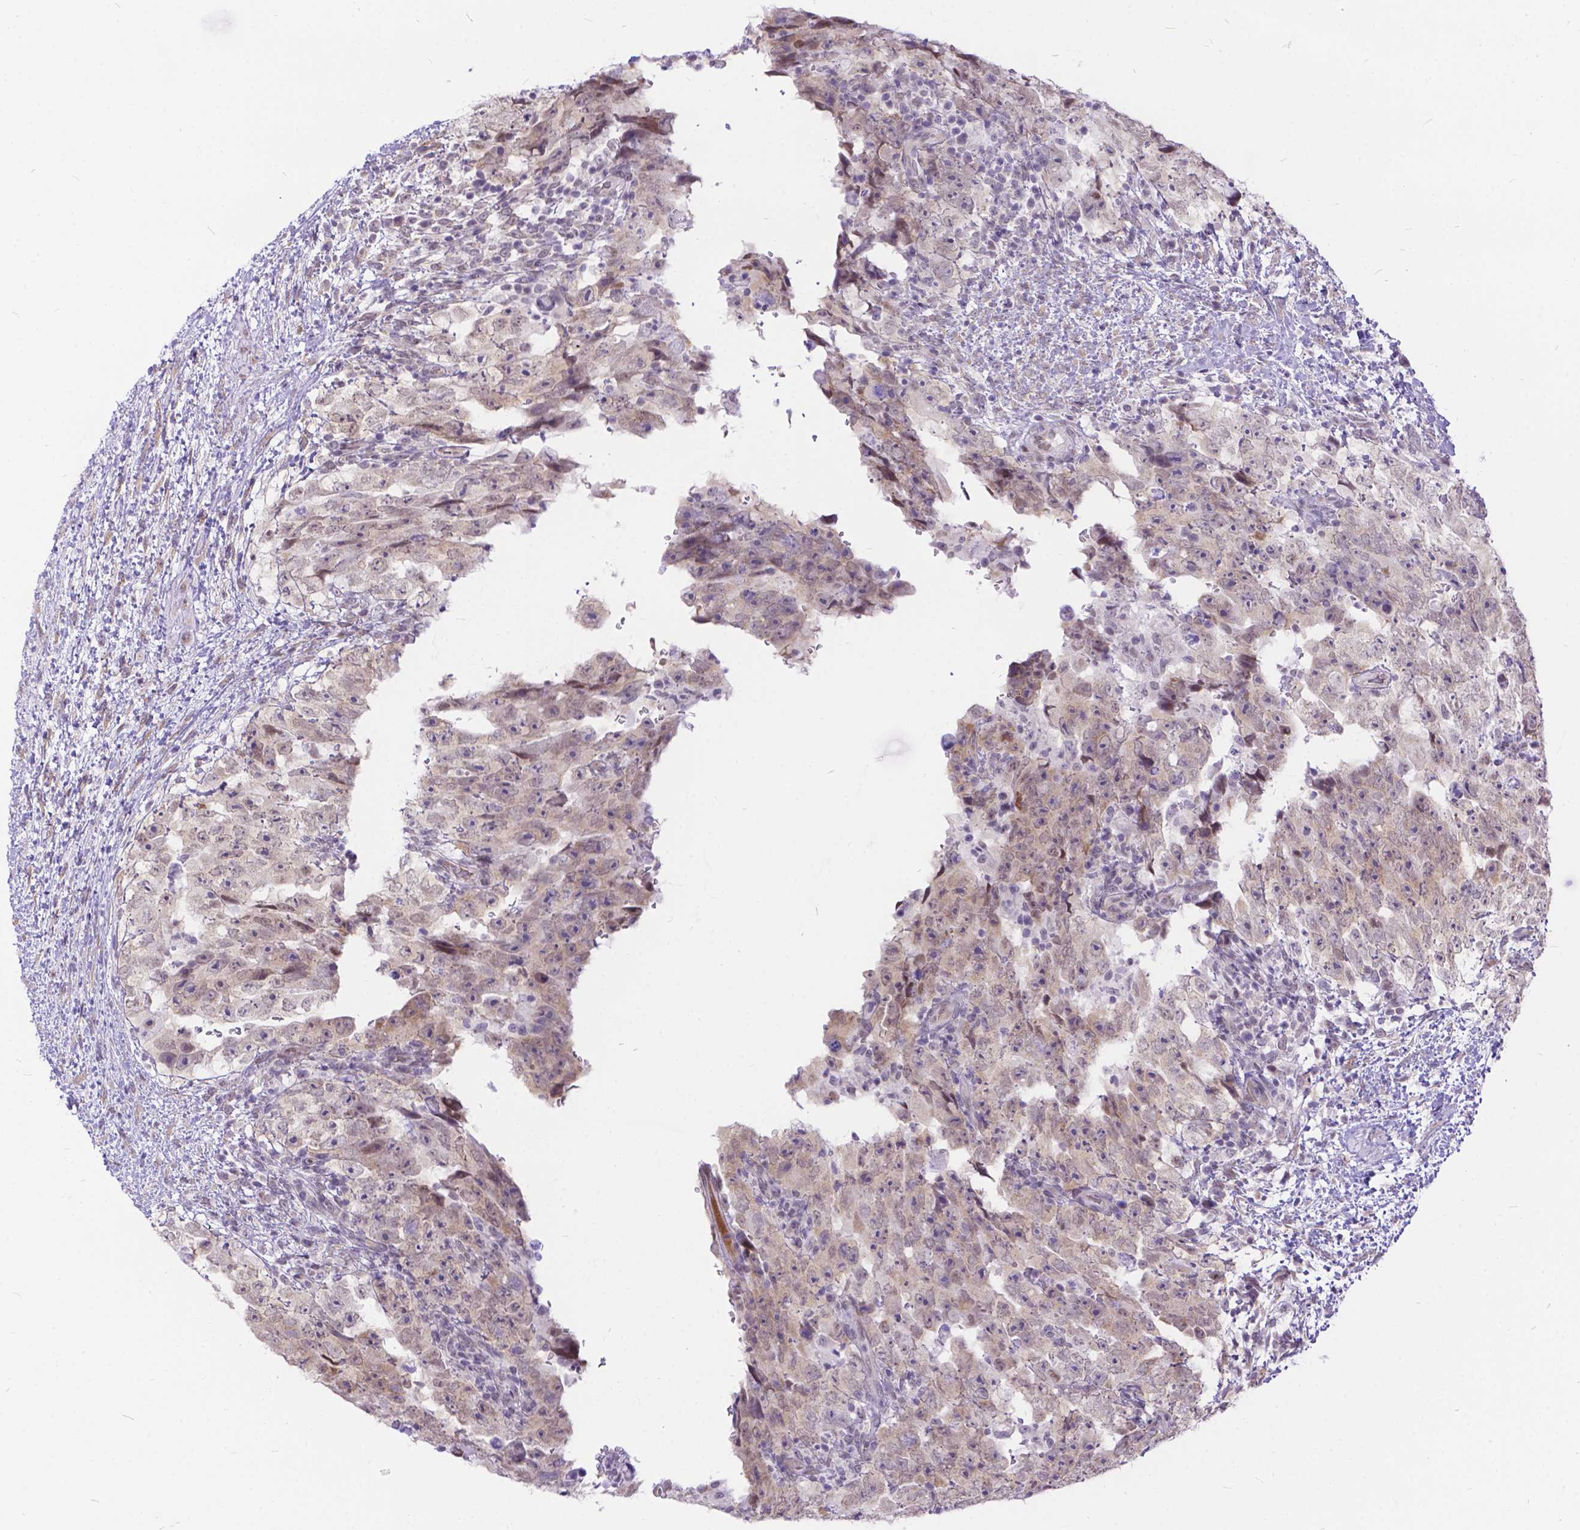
{"staining": {"intensity": "weak", "quantity": ">75%", "location": "cytoplasmic/membranous,nuclear"}, "tissue": "testis cancer", "cell_type": "Tumor cells", "image_type": "cancer", "snomed": [{"axis": "morphology", "description": "Normal tissue, NOS"}, {"axis": "morphology", "description": "Carcinoma, Embryonal, NOS"}, {"axis": "topography", "description": "Testis"}, {"axis": "topography", "description": "Epididymis"}], "caption": "Tumor cells exhibit low levels of weak cytoplasmic/membranous and nuclear expression in about >75% of cells in human embryonal carcinoma (testis). The staining was performed using DAB to visualize the protein expression in brown, while the nuclei were stained in blue with hematoxylin (Magnification: 20x).", "gene": "FAM124B", "patient": {"sex": "male", "age": 24}}